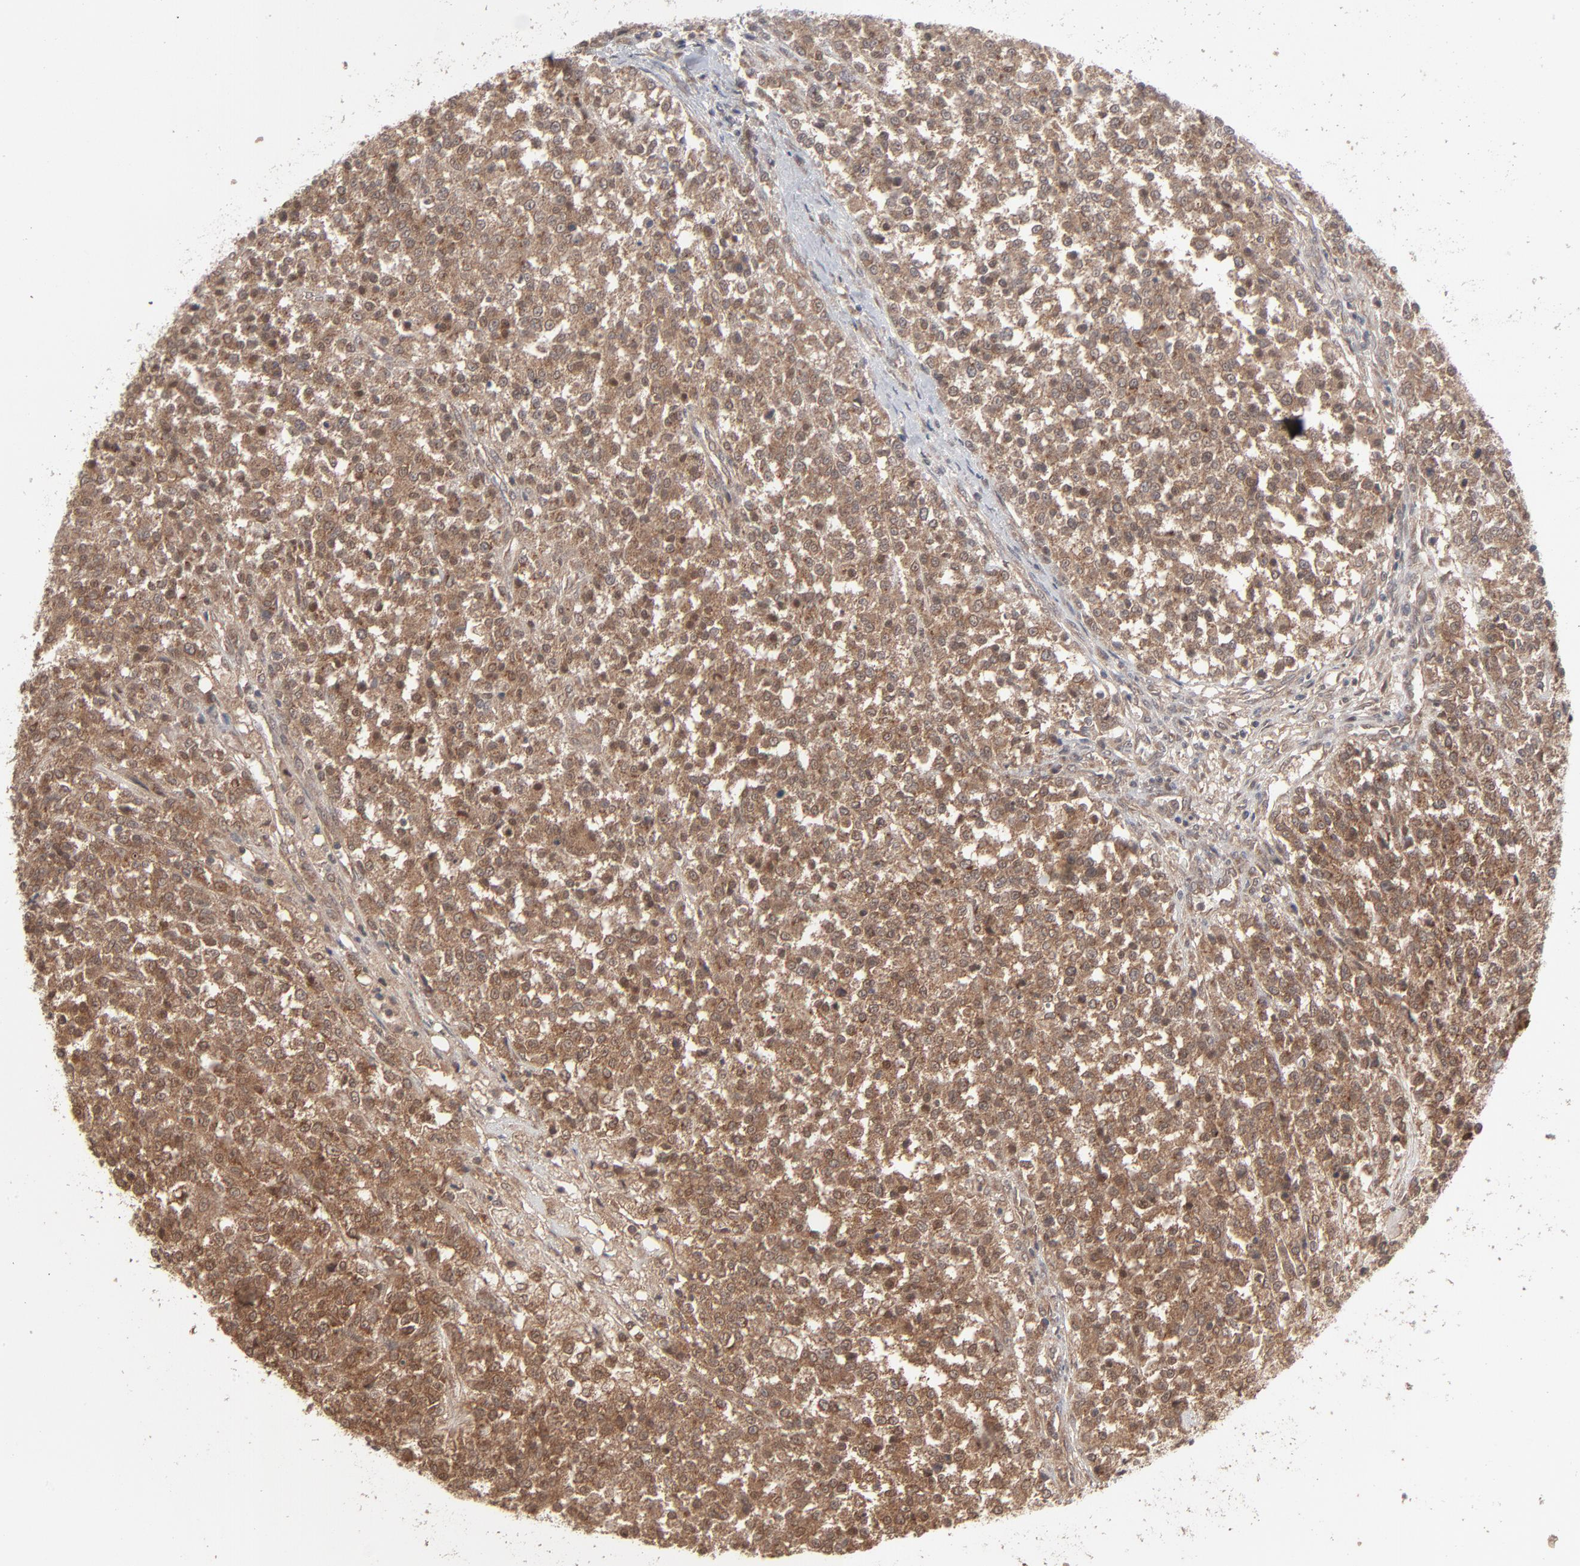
{"staining": {"intensity": "moderate", "quantity": ">75%", "location": "cytoplasmic/membranous,nuclear"}, "tissue": "testis cancer", "cell_type": "Tumor cells", "image_type": "cancer", "snomed": [{"axis": "morphology", "description": "Seminoma, NOS"}, {"axis": "topography", "description": "Testis"}], "caption": "A brown stain highlights moderate cytoplasmic/membranous and nuclear staining of a protein in human testis seminoma tumor cells.", "gene": "SCFD1", "patient": {"sex": "male", "age": 59}}